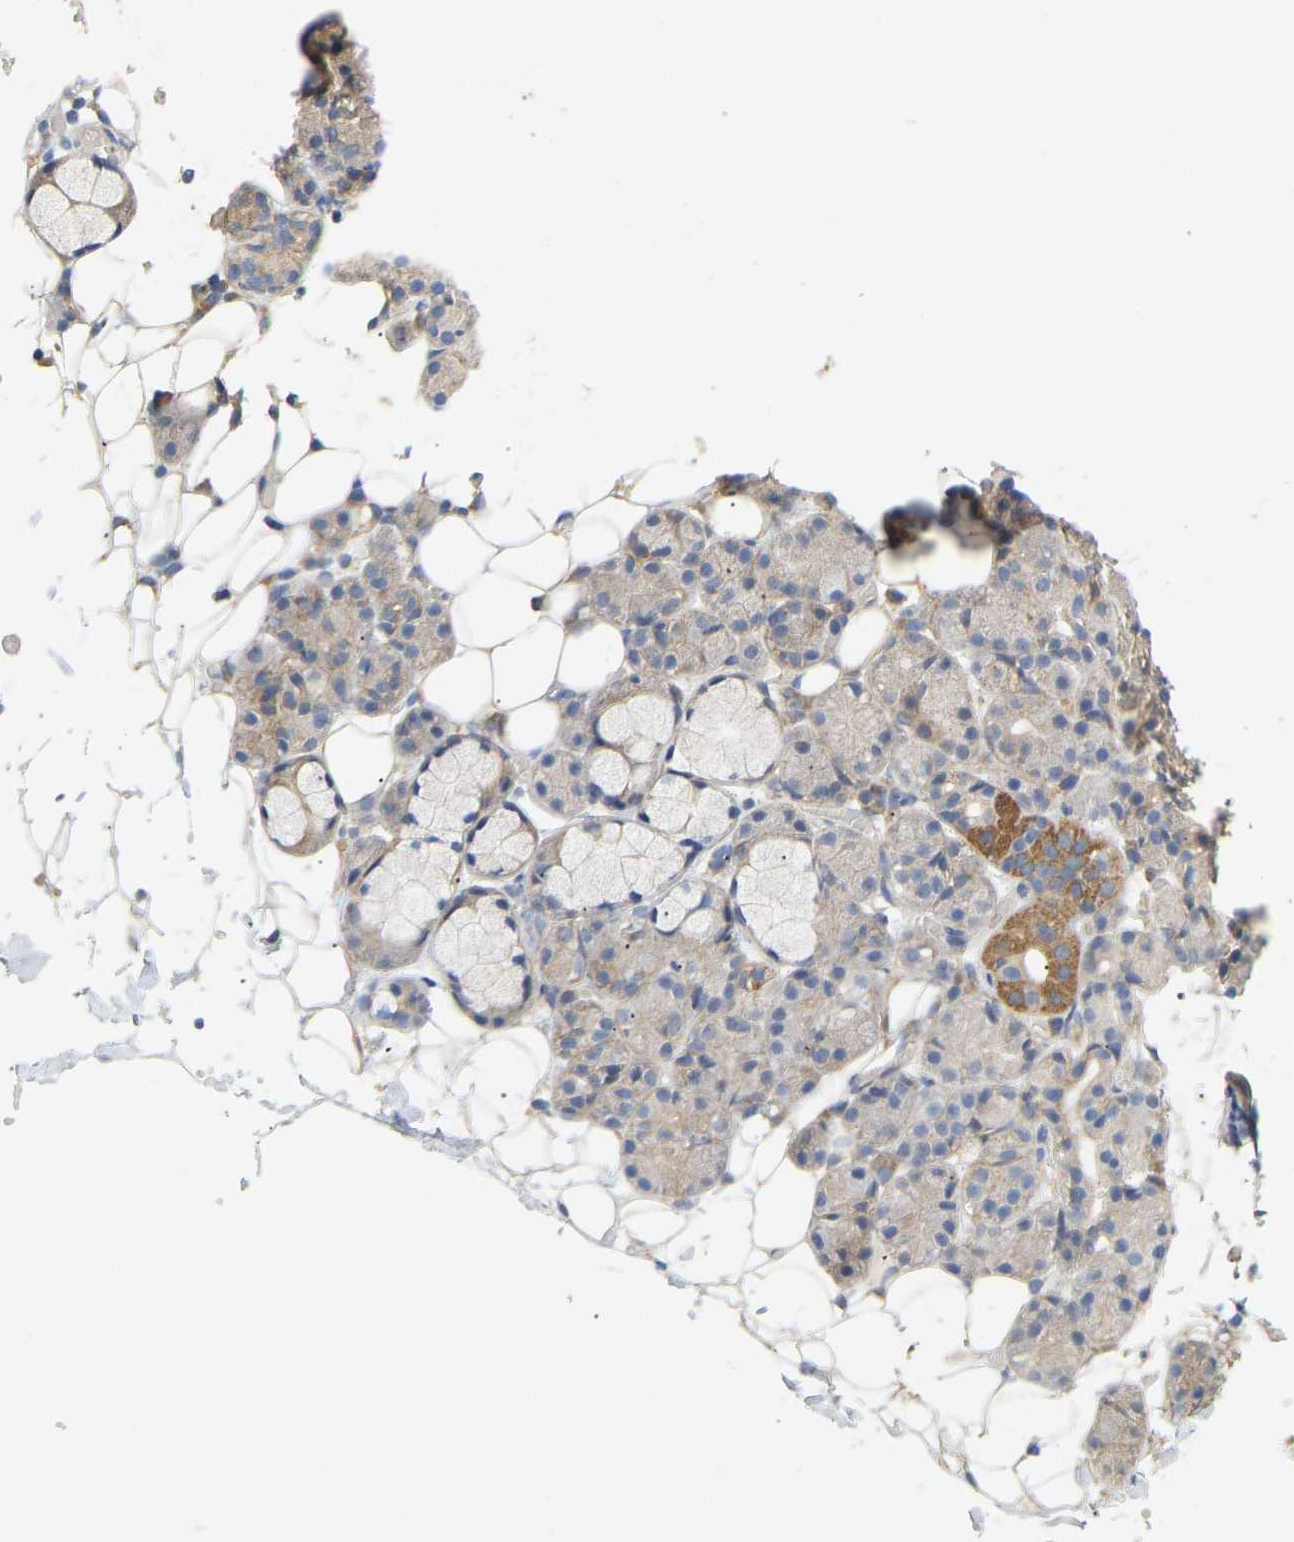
{"staining": {"intensity": "moderate", "quantity": "<25%", "location": "cytoplasmic/membranous"}, "tissue": "salivary gland", "cell_type": "Glandular cells", "image_type": "normal", "snomed": [{"axis": "morphology", "description": "Normal tissue, NOS"}, {"axis": "topography", "description": "Salivary gland"}], "caption": "A brown stain labels moderate cytoplasmic/membranous expression of a protein in glandular cells of unremarkable salivary gland.", "gene": "HACD2", "patient": {"sex": "male", "age": 63}}